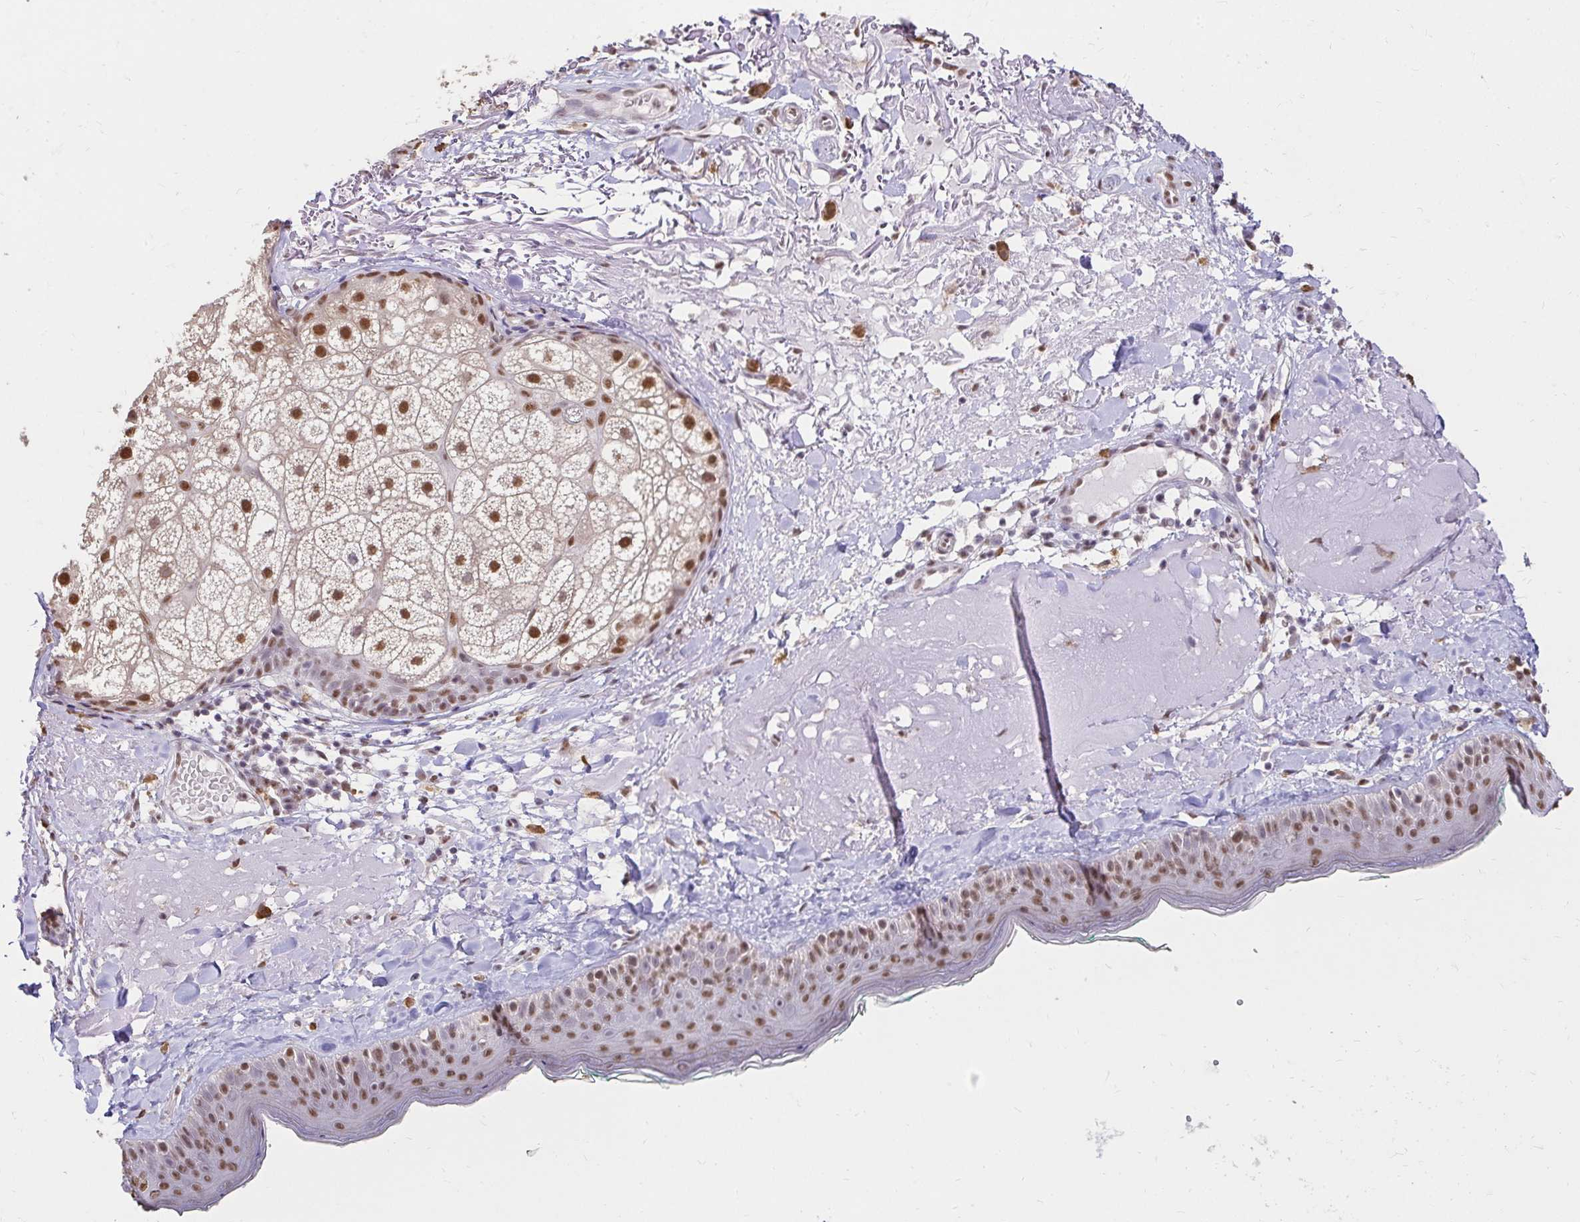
{"staining": {"intensity": "negative", "quantity": "none", "location": "none"}, "tissue": "skin", "cell_type": "Fibroblasts", "image_type": "normal", "snomed": [{"axis": "morphology", "description": "Normal tissue, NOS"}, {"axis": "topography", "description": "Skin"}], "caption": "Immunohistochemistry photomicrograph of benign skin: skin stained with DAB reveals no significant protein expression in fibroblasts.", "gene": "RIMS4", "patient": {"sex": "male", "age": 73}}